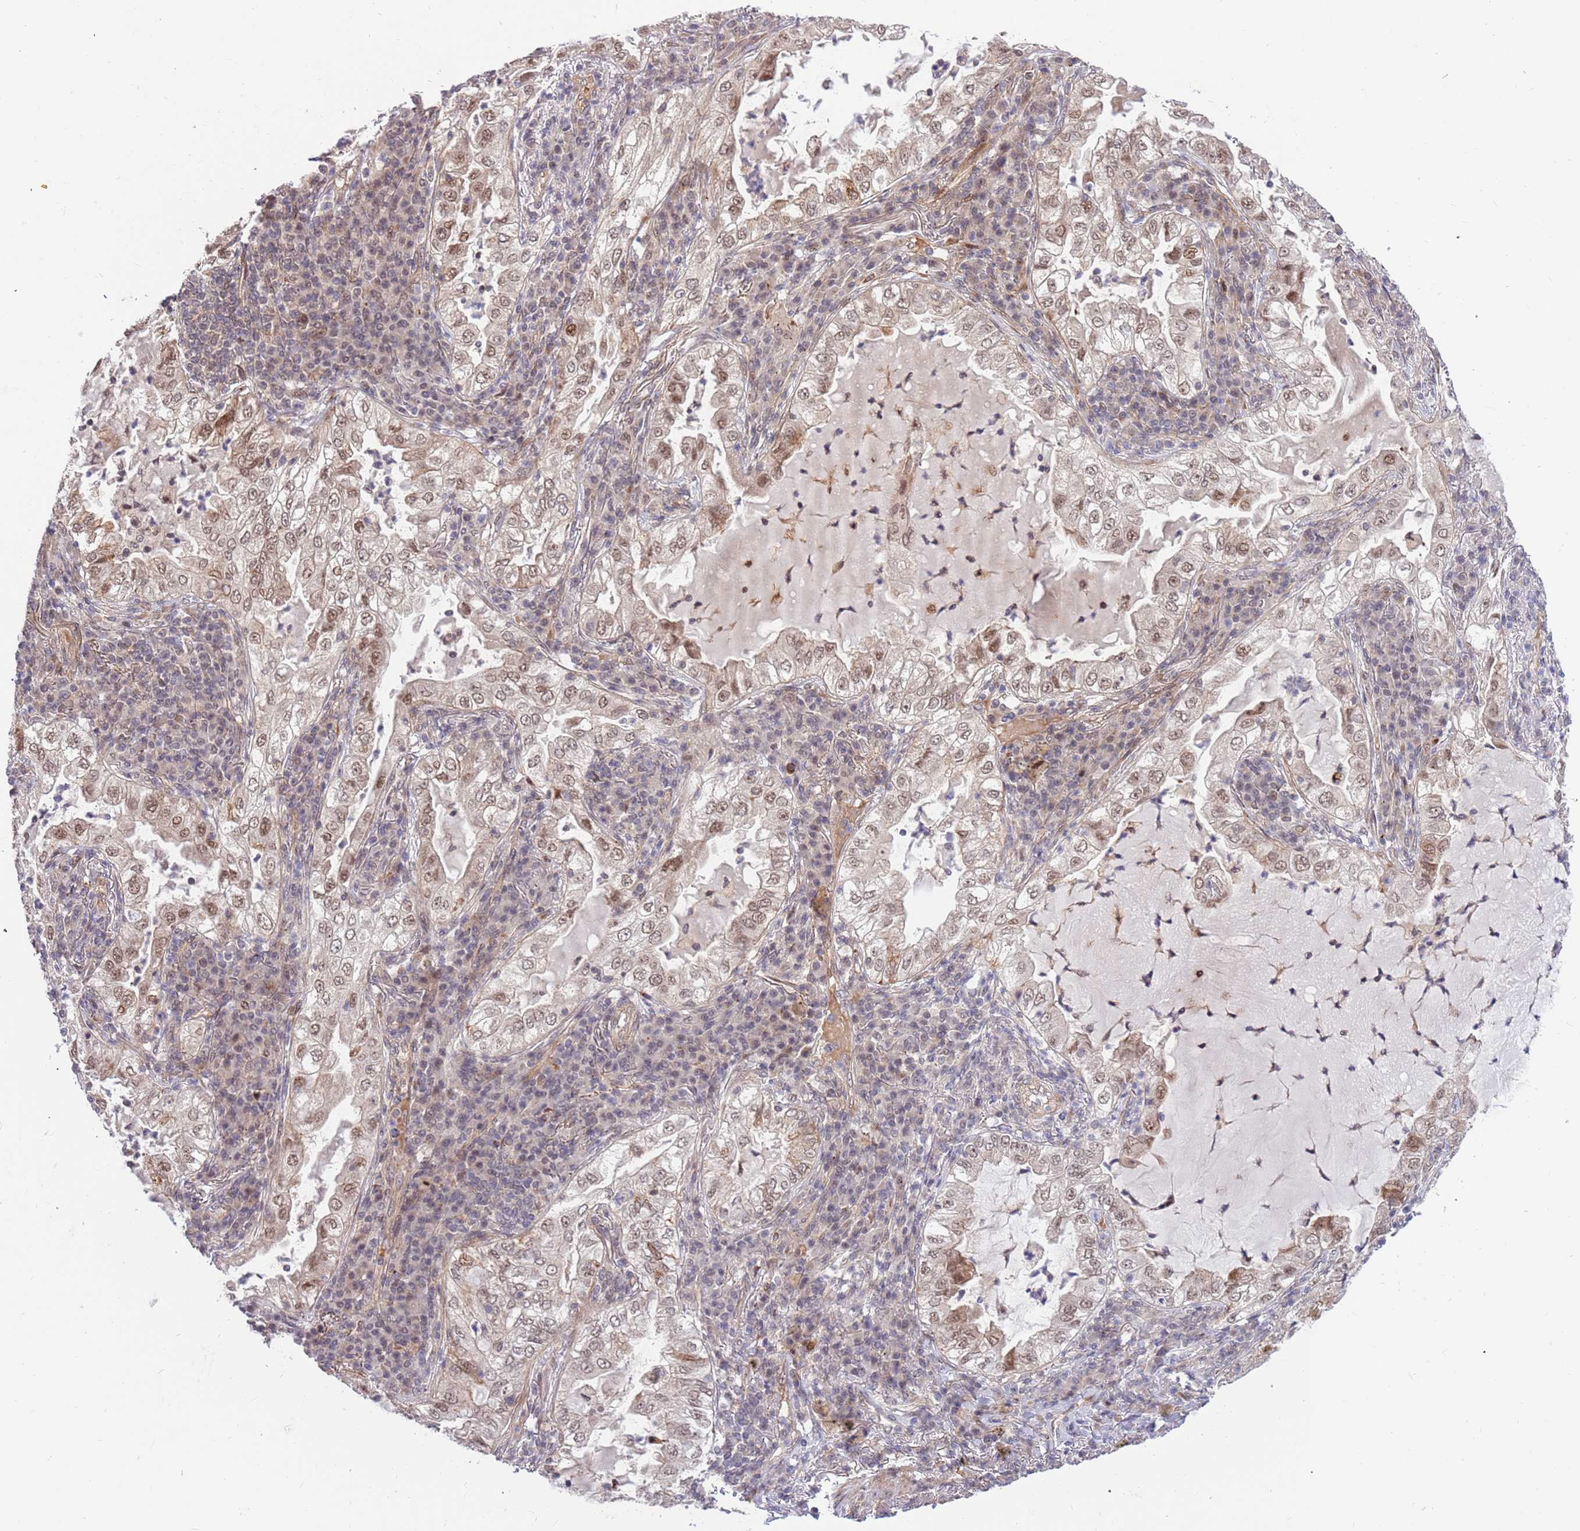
{"staining": {"intensity": "weak", "quantity": ">75%", "location": "nuclear"}, "tissue": "lung cancer", "cell_type": "Tumor cells", "image_type": "cancer", "snomed": [{"axis": "morphology", "description": "Adenocarcinoma, NOS"}, {"axis": "topography", "description": "Lung"}], "caption": "A photomicrograph of human lung adenocarcinoma stained for a protein shows weak nuclear brown staining in tumor cells.", "gene": "HAUS3", "patient": {"sex": "female", "age": 73}}